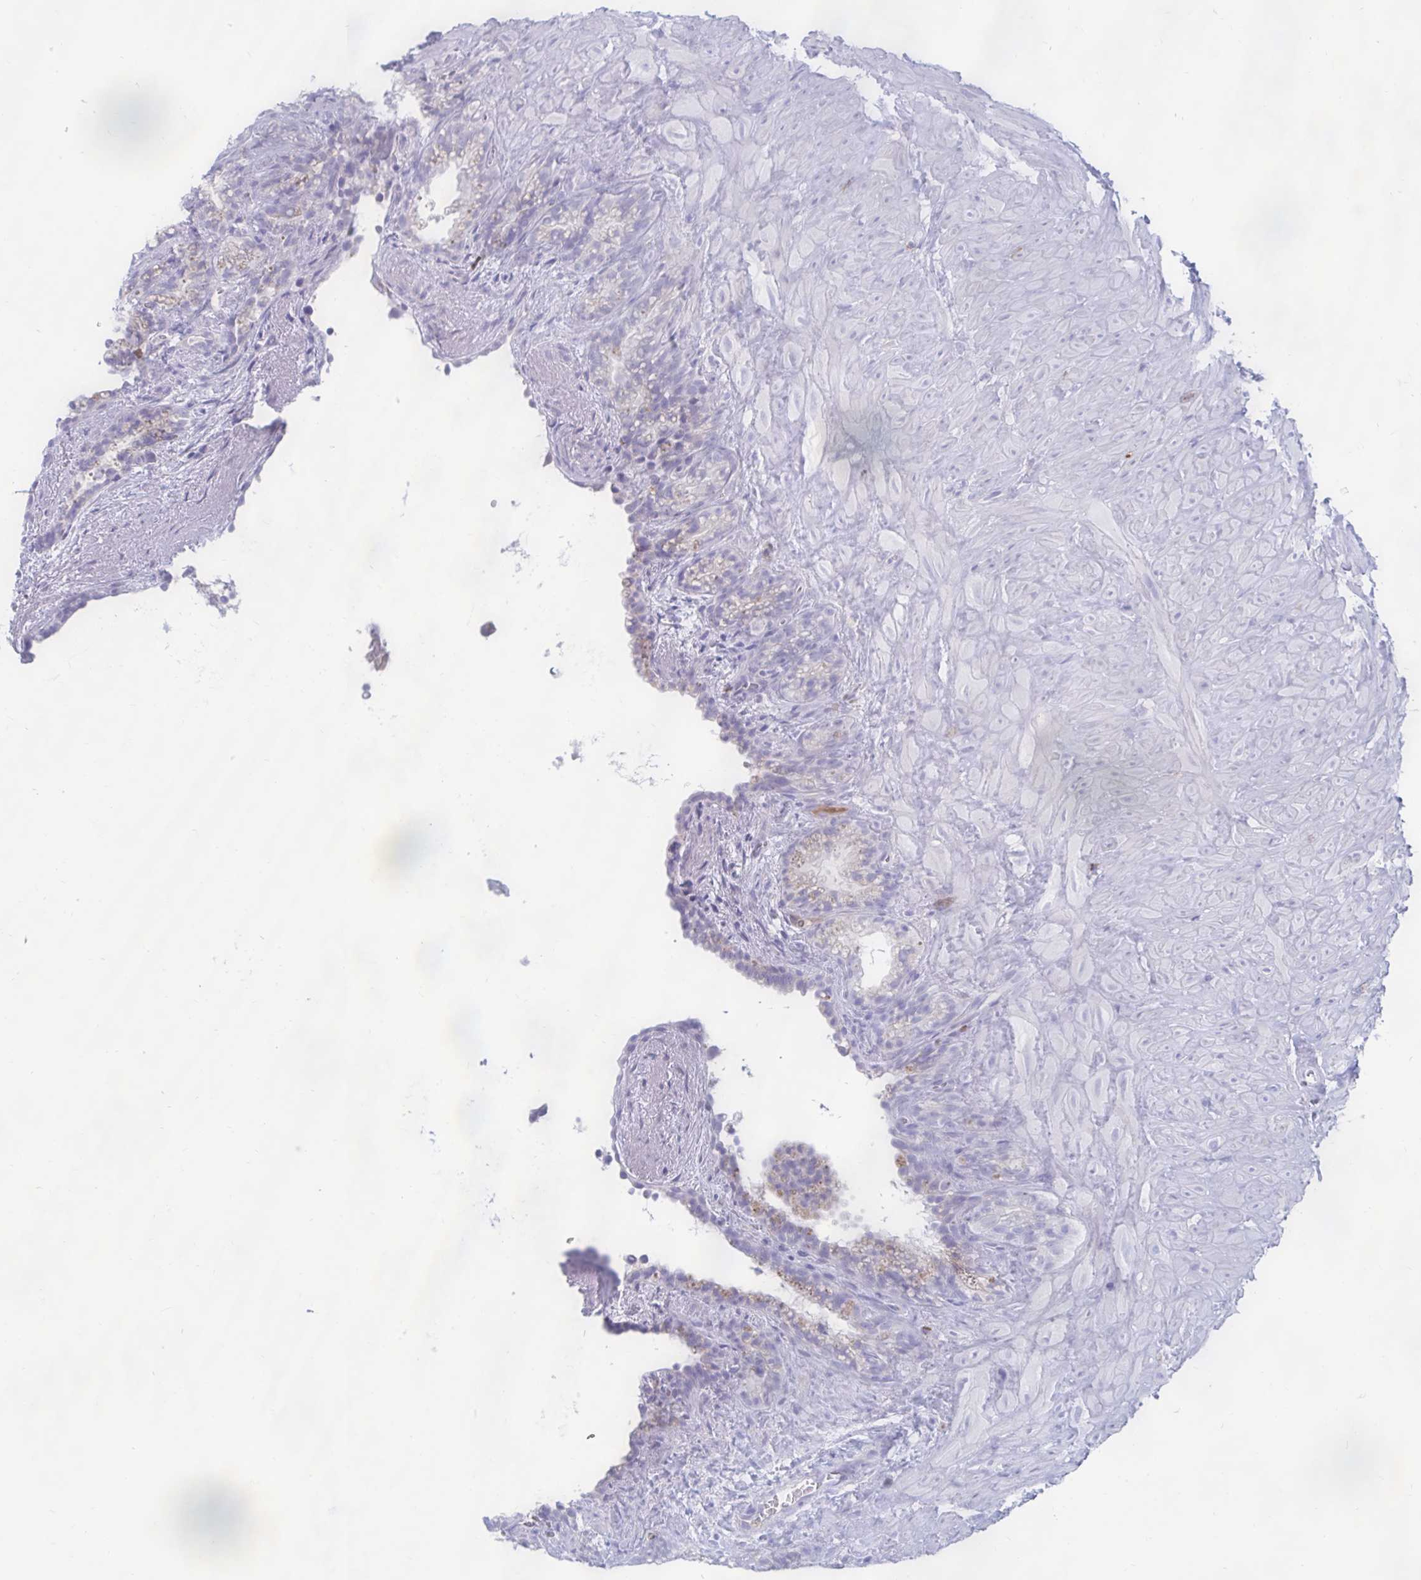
{"staining": {"intensity": "negative", "quantity": "none", "location": "none"}, "tissue": "seminal vesicle", "cell_type": "Glandular cells", "image_type": "normal", "snomed": [{"axis": "morphology", "description": "Normal tissue, NOS"}, {"axis": "topography", "description": "Seminal veicle"}], "caption": "Immunohistochemical staining of benign human seminal vesicle exhibits no significant positivity in glandular cells.", "gene": "FAM219B", "patient": {"sex": "male", "age": 76}}